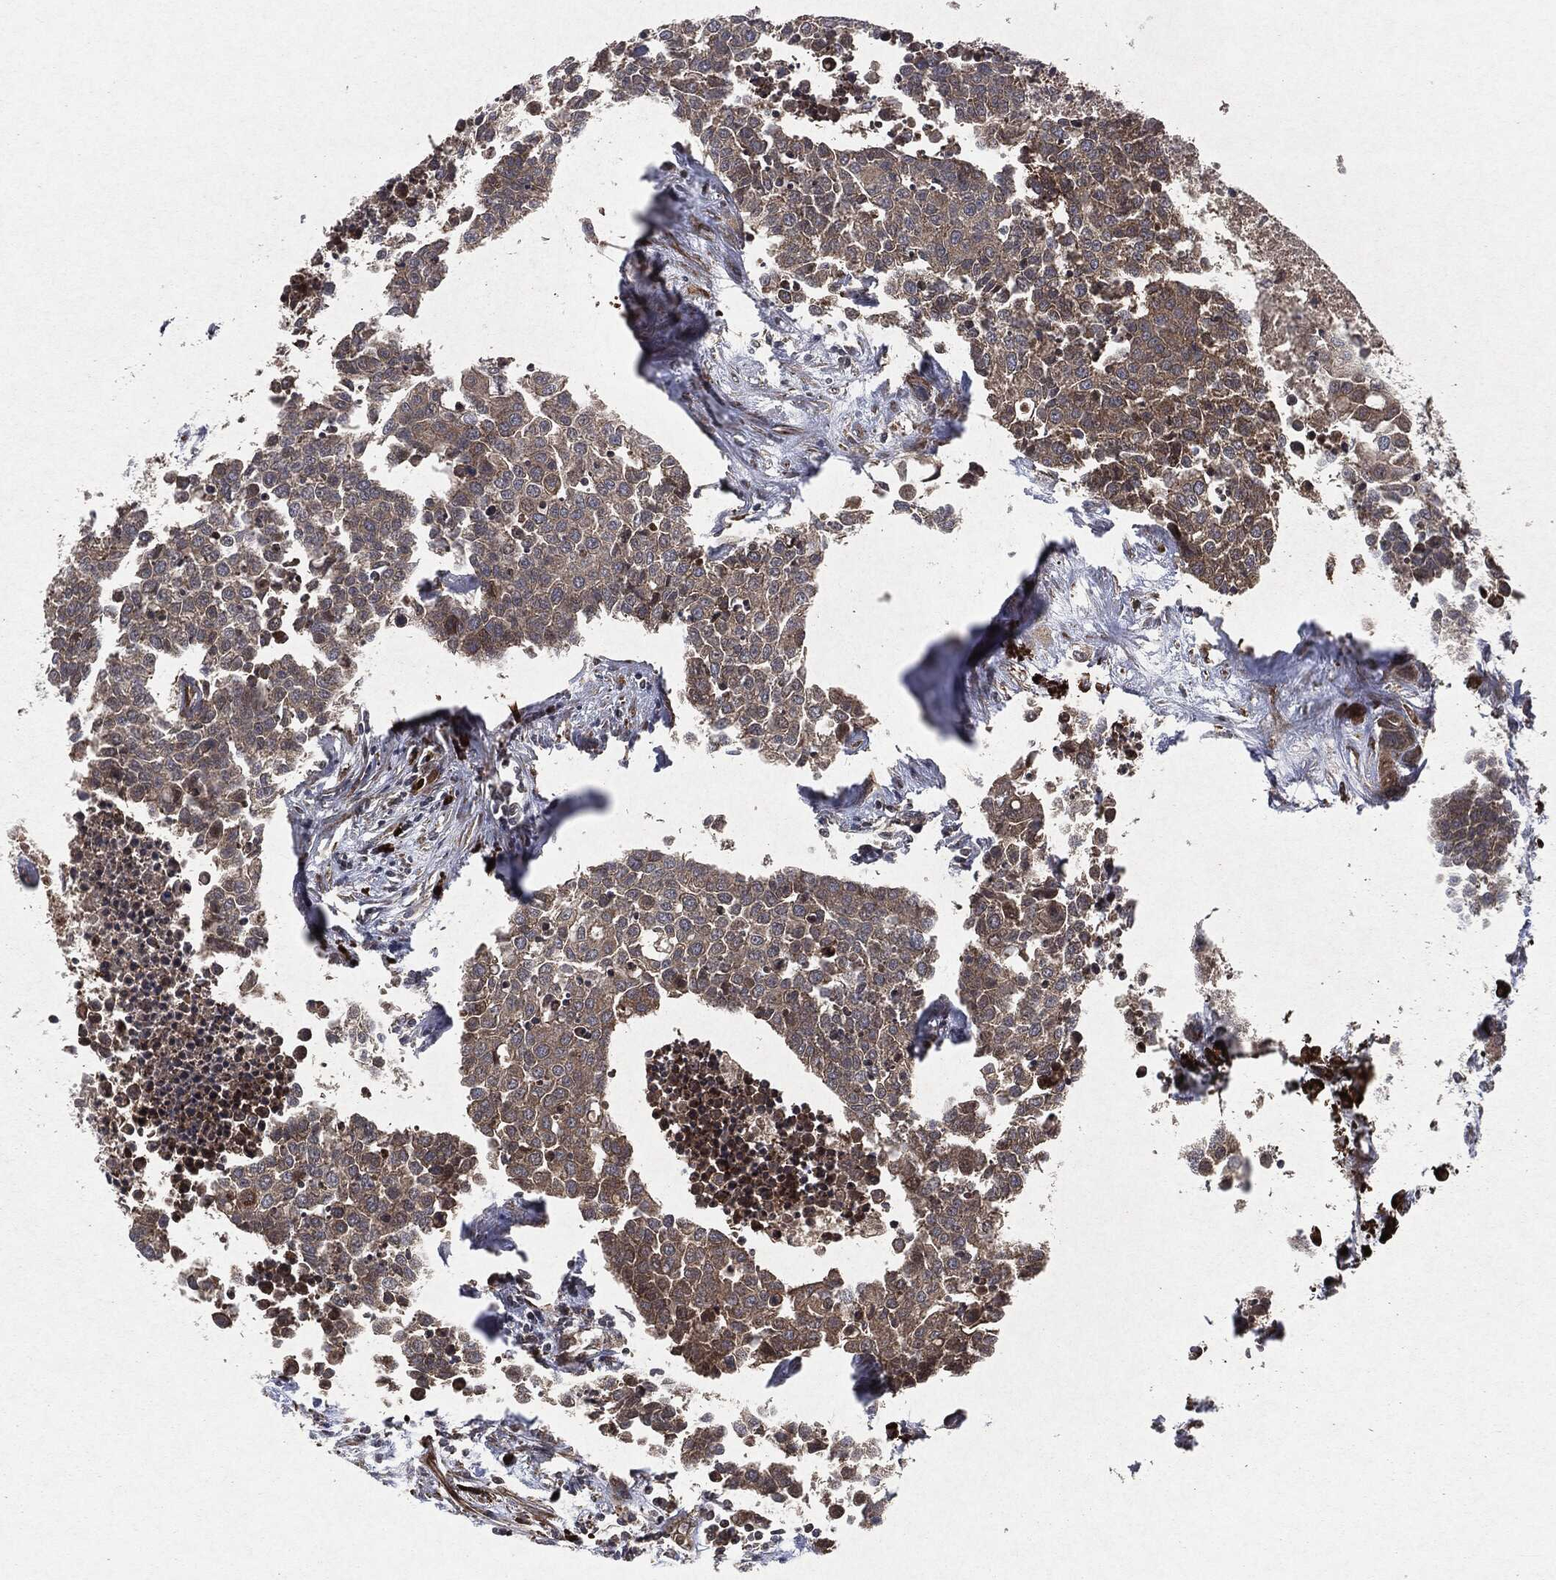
{"staining": {"intensity": "moderate", "quantity": "25%-75%", "location": "cytoplasmic/membranous"}, "tissue": "carcinoid", "cell_type": "Tumor cells", "image_type": "cancer", "snomed": [{"axis": "morphology", "description": "Carcinoid, malignant, NOS"}, {"axis": "topography", "description": "Colon"}], "caption": "IHC micrograph of neoplastic tissue: human carcinoid stained using immunohistochemistry shows medium levels of moderate protein expression localized specifically in the cytoplasmic/membranous of tumor cells, appearing as a cytoplasmic/membranous brown color.", "gene": "RAF1", "patient": {"sex": "male", "age": 81}}